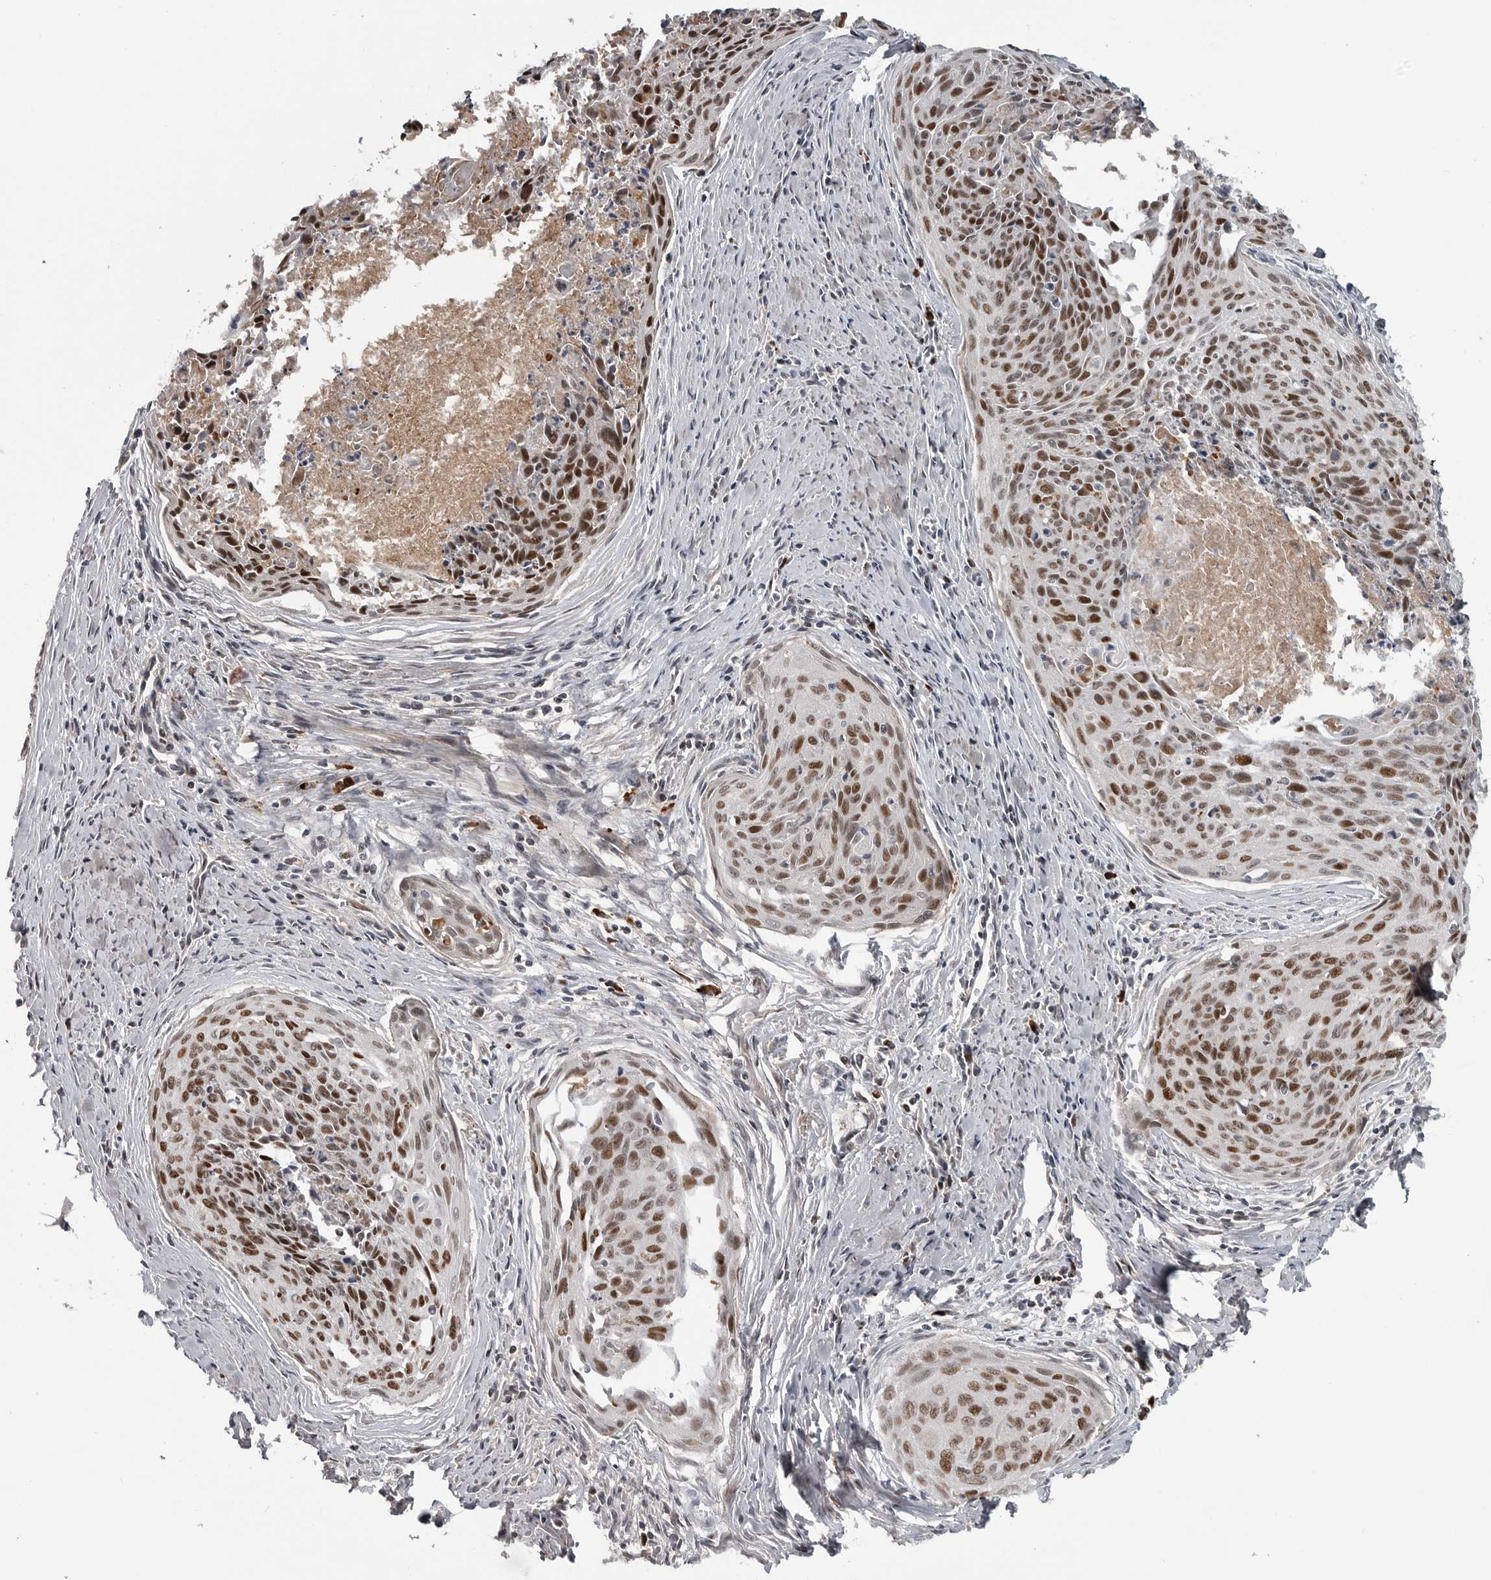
{"staining": {"intensity": "moderate", "quantity": ">75%", "location": "nuclear"}, "tissue": "cervical cancer", "cell_type": "Tumor cells", "image_type": "cancer", "snomed": [{"axis": "morphology", "description": "Squamous cell carcinoma, NOS"}, {"axis": "topography", "description": "Cervix"}], "caption": "The histopathology image exhibits a brown stain indicating the presence of a protein in the nuclear of tumor cells in cervical cancer. The staining was performed using DAB to visualize the protein expression in brown, while the nuclei were stained in blue with hematoxylin (Magnification: 20x).", "gene": "ZNF277", "patient": {"sex": "female", "age": 55}}